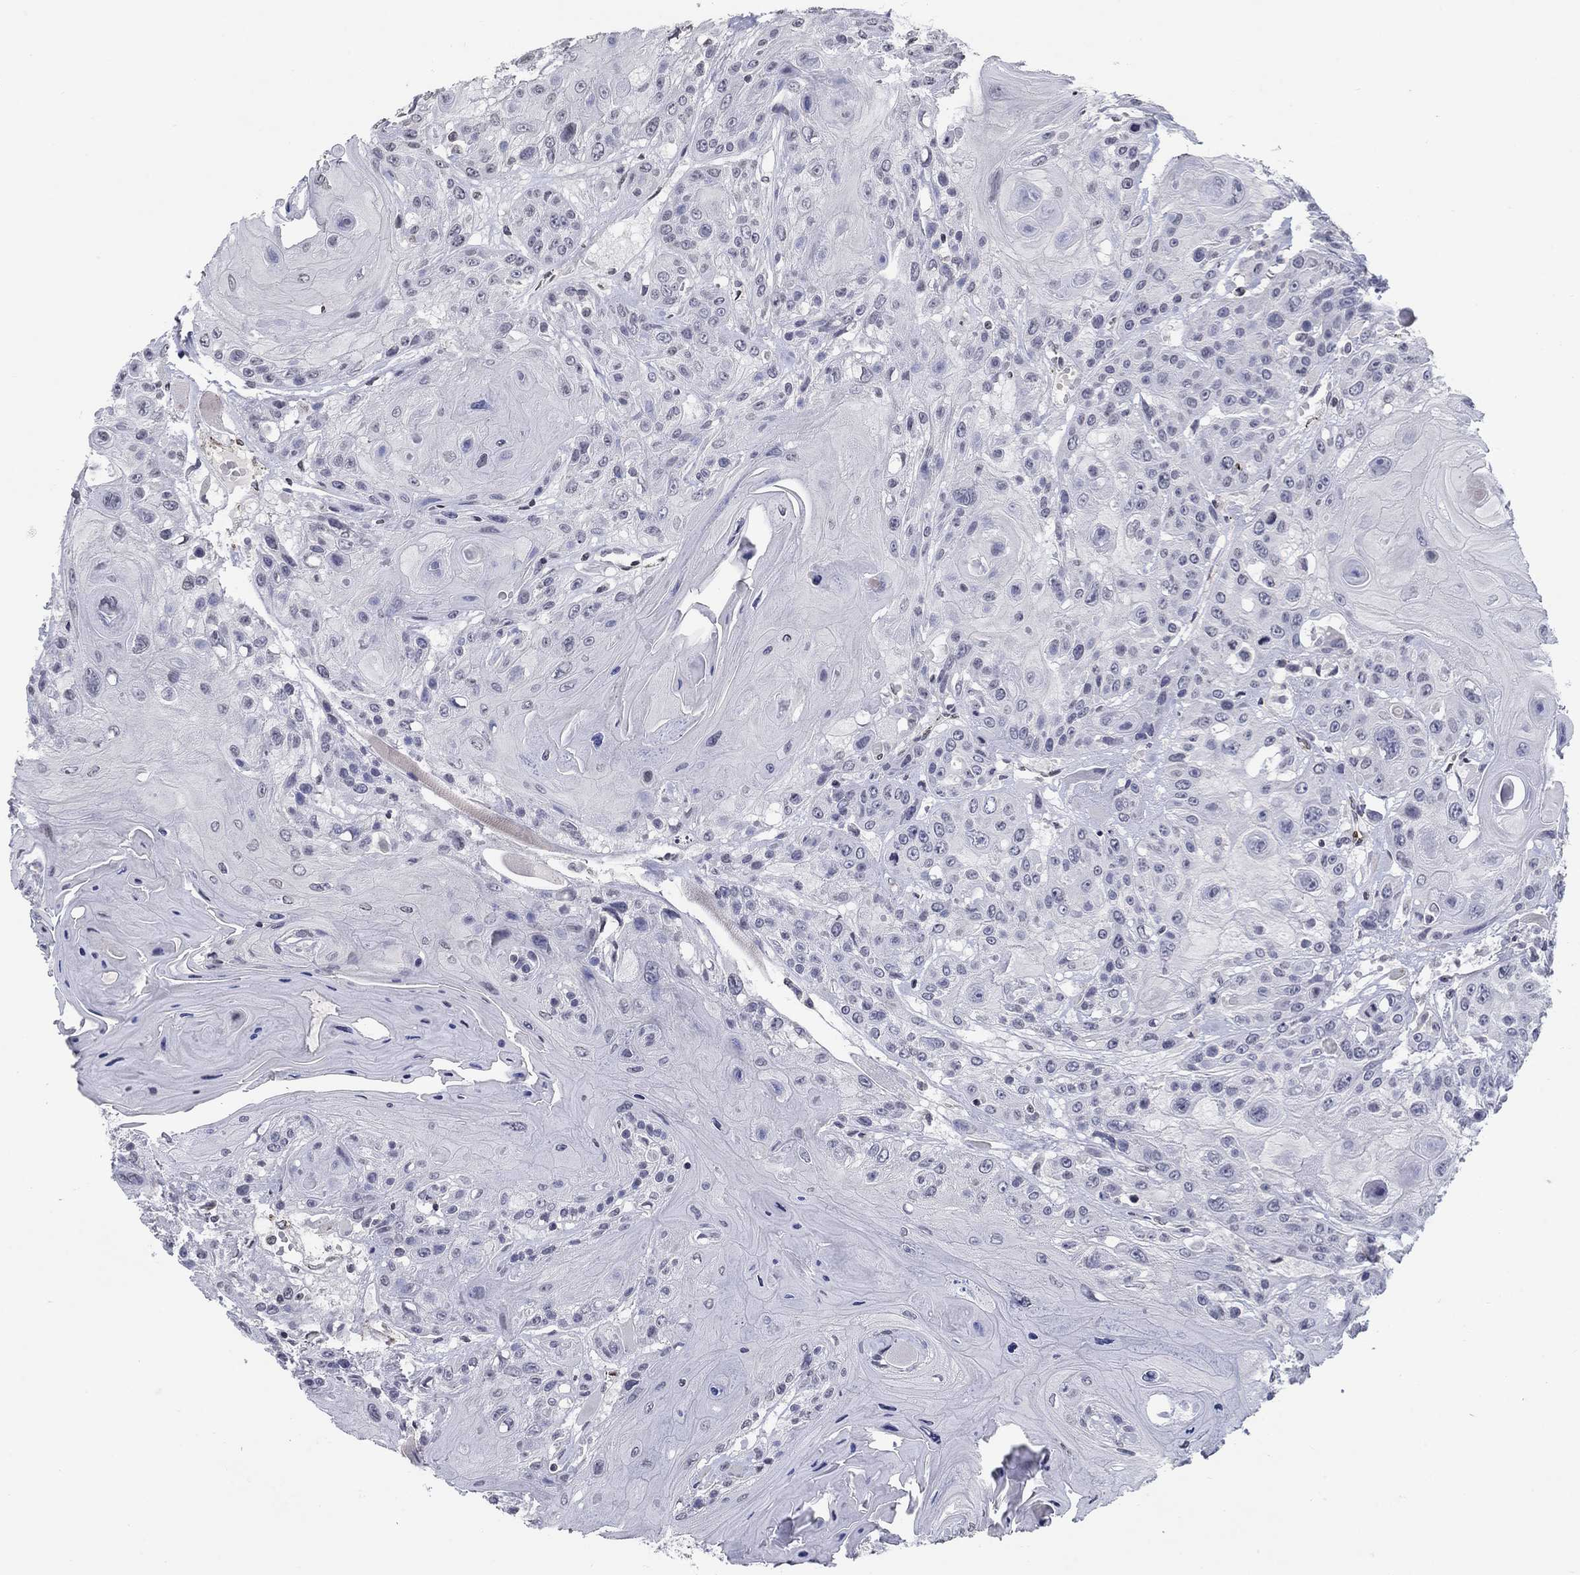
{"staining": {"intensity": "negative", "quantity": "none", "location": "none"}, "tissue": "head and neck cancer", "cell_type": "Tumor cells", "image_type": "cancer", "snomed": [{"axis": "morphology", "description": "Squamous cell carcinoma, NOS"}, {"axis": "topography", "description": "Head-Neck"}], "caption": "Photomicrograph shows no protein expression in tumor cells of head and neck cancer (squamous cell carcinoma) tissue.", "gene": "TINAG", "patient": {"sex": "female", "age": 59}}